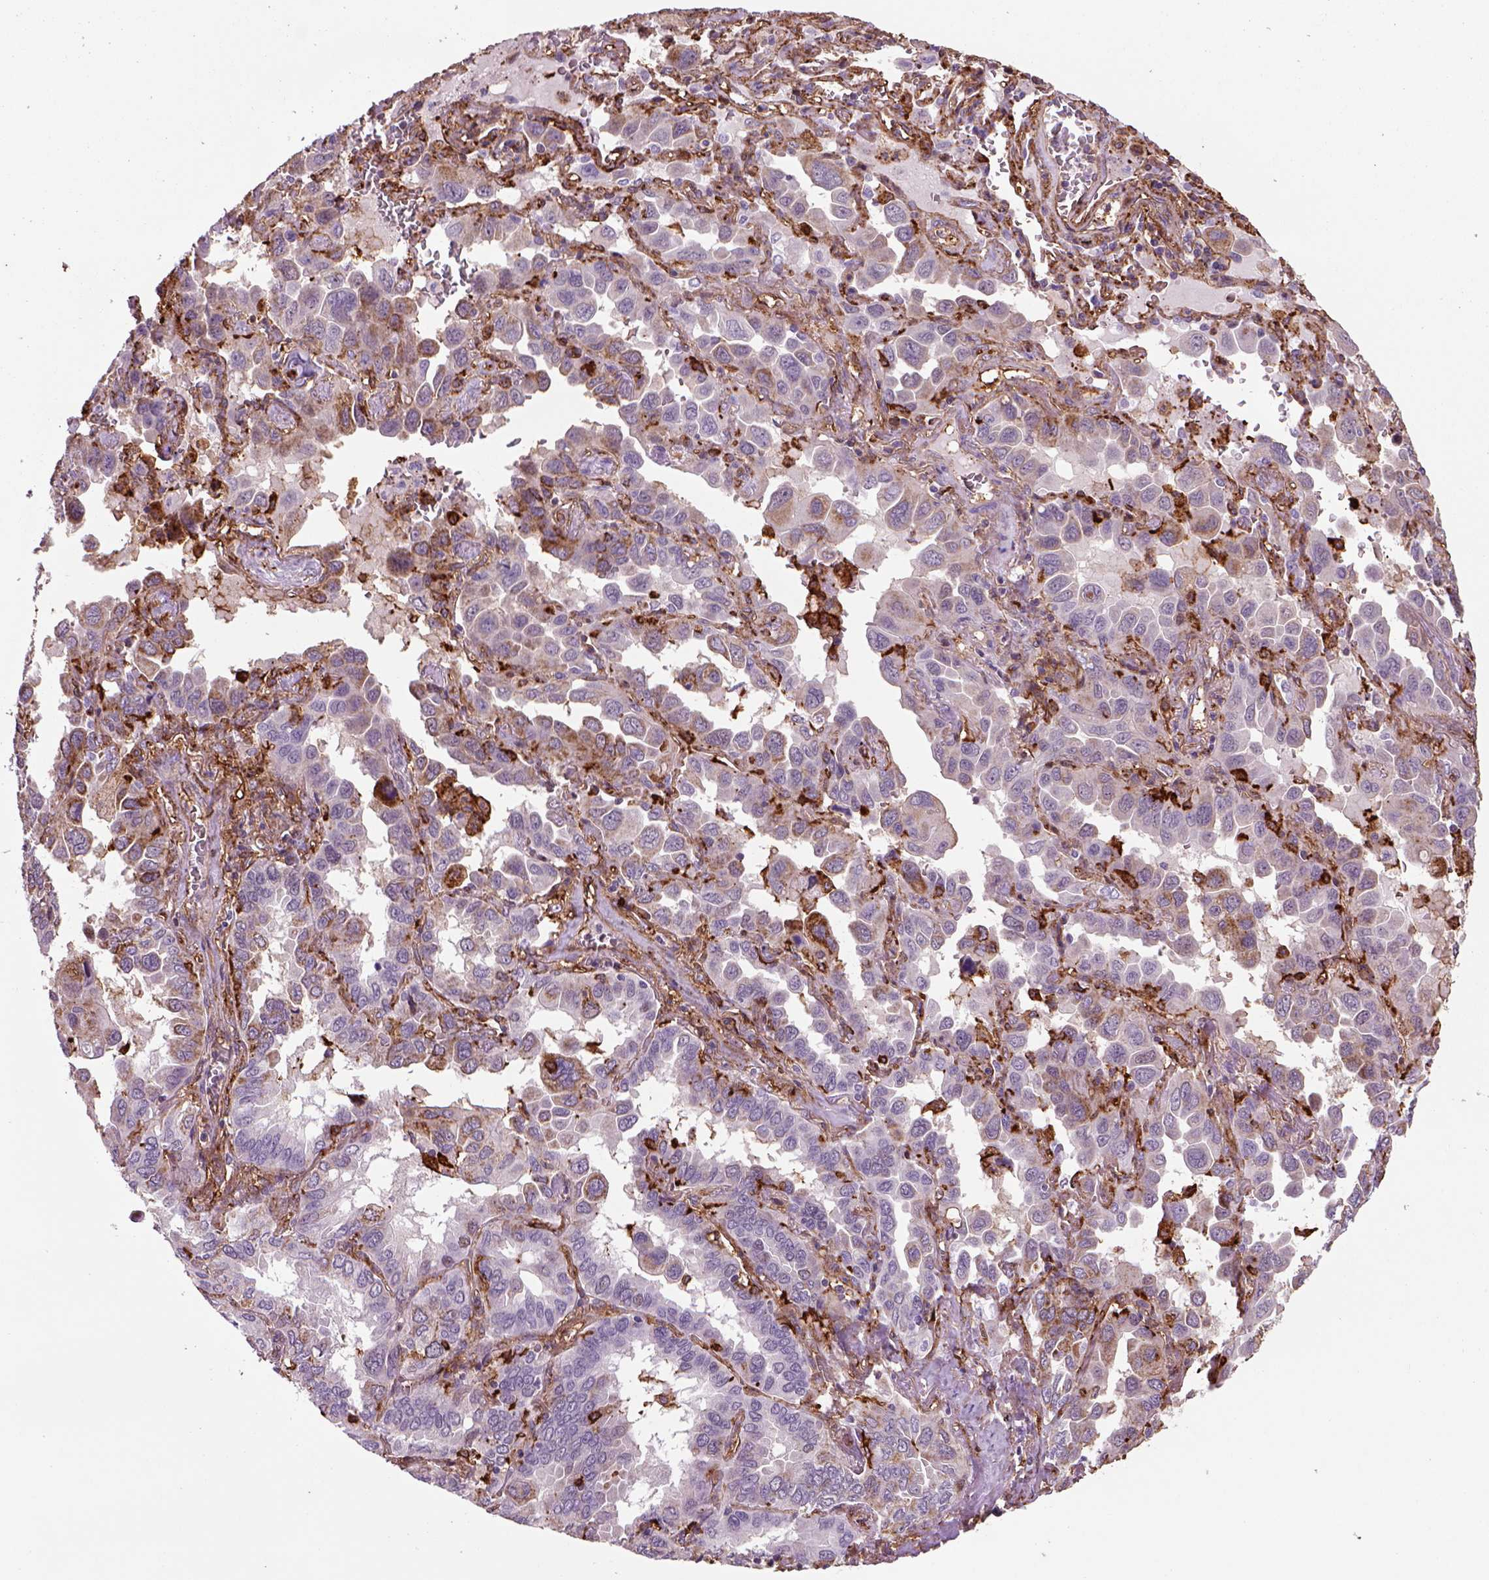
{"staining": {"intensity": "negative", "quantity": "none", "location": "none"}, "tissue": "lung cancer", "cell_type": "Tumor cells", "image_type": "cancer", "snomed": [{"axis": "morphology", "description": "Adenocarcinoma, NOS"}, {"axis": "topography", "description": "Lung"}], "caption": "IHC histopathology image of neoplastic tissue: human lung adenocarcinoma stained with DAB (3,3'-diaminobenzidine) demonstrates no significant protein expression in tumor cells.", "gene": "MARCKS", "patient": {"sex": "male", "age": 64}}